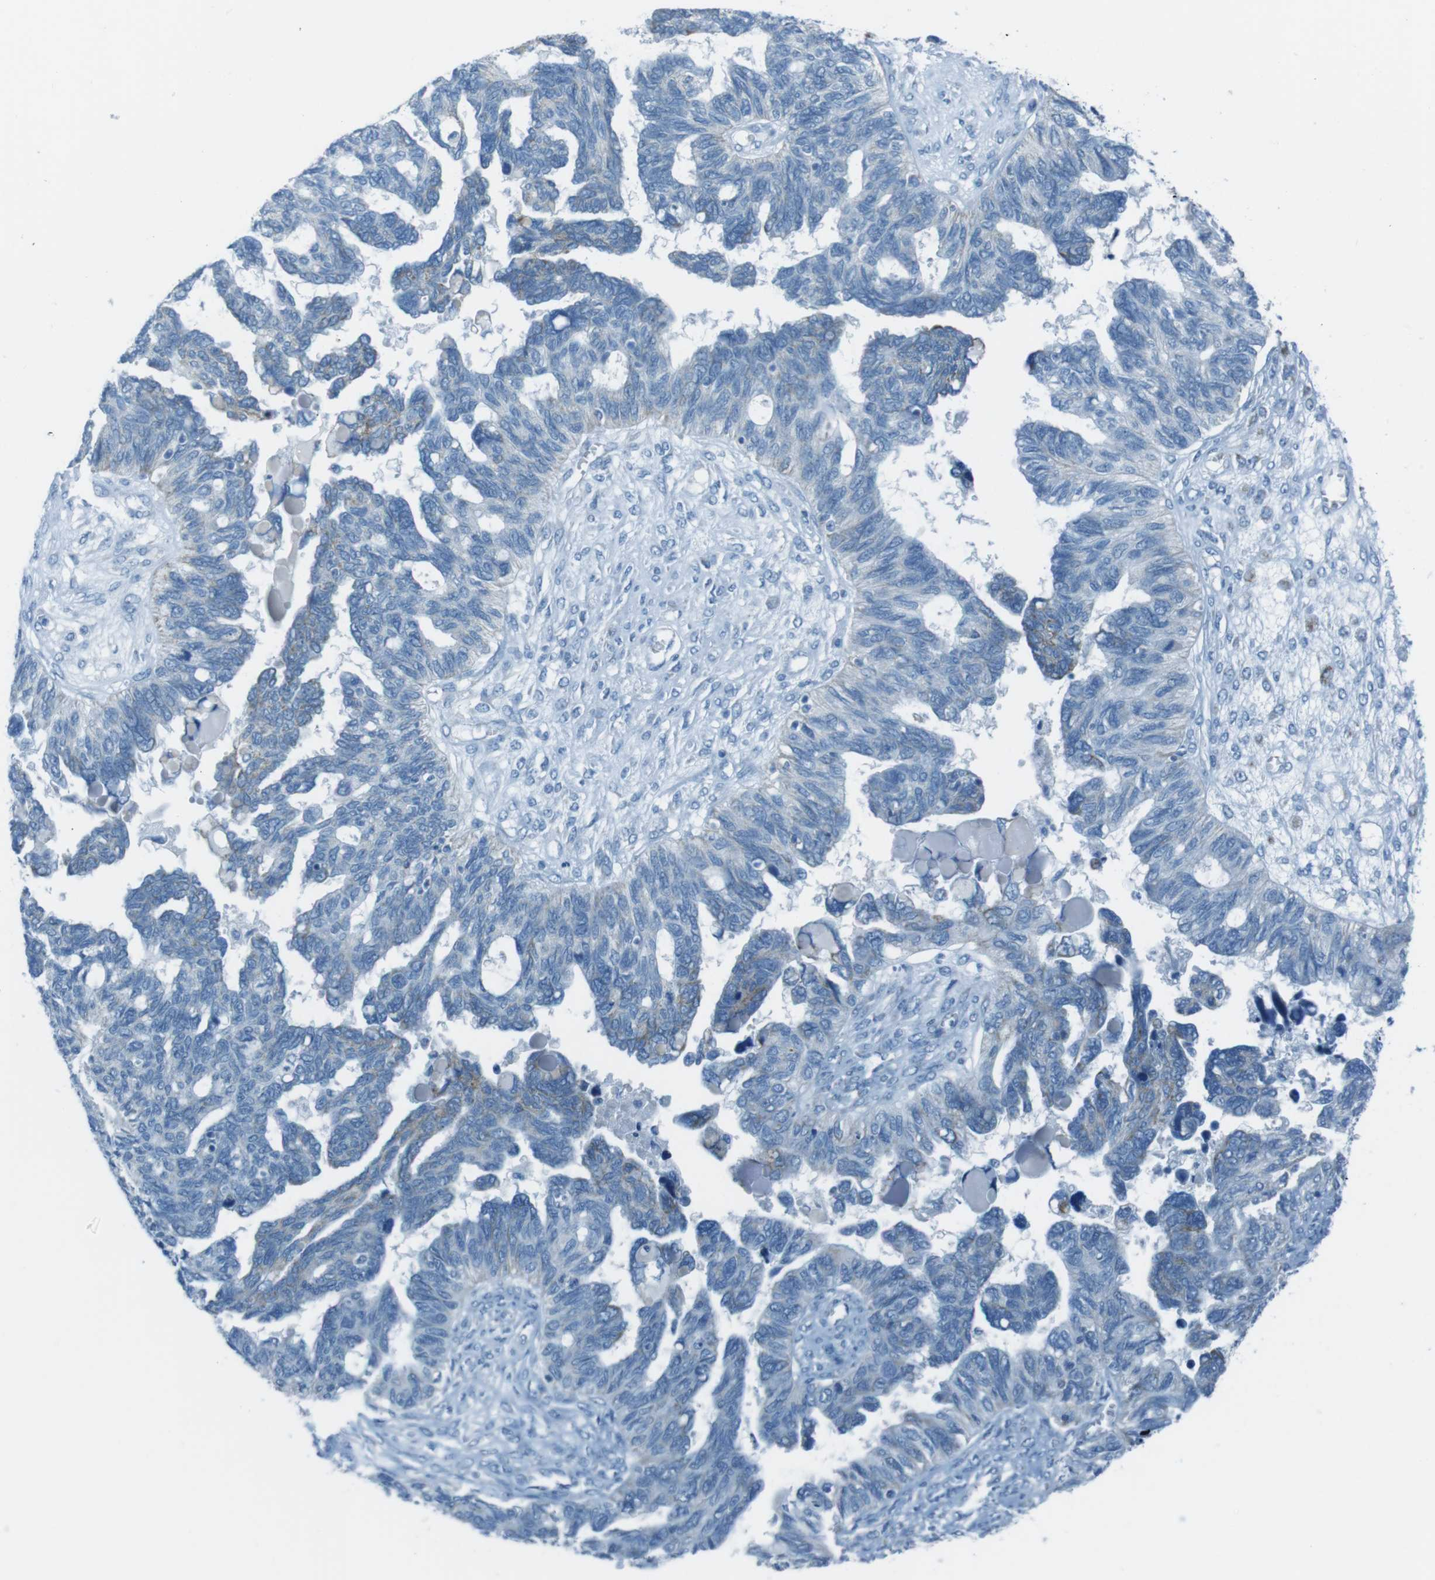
{"staining": {"intensity": "negative", "quantity": "none", "location": "none"}, "tissue": "ovarian cancer", "cell_type": "Tumor cells", "image_type": "cancer", "snomed": [{"axis": "morphology", "description": "Cystadenocarcinoma, serous, NOS"}, {"axis": "topography", "description": "Ovary"}], "caption": "Immunohistochemical staining of serous cystadenocarcinoma (ovarian) demonstrates no significant positivity in tumor cells.", "gene": "DNAJA3", "patient": {"sex": "female", "age": 79}}